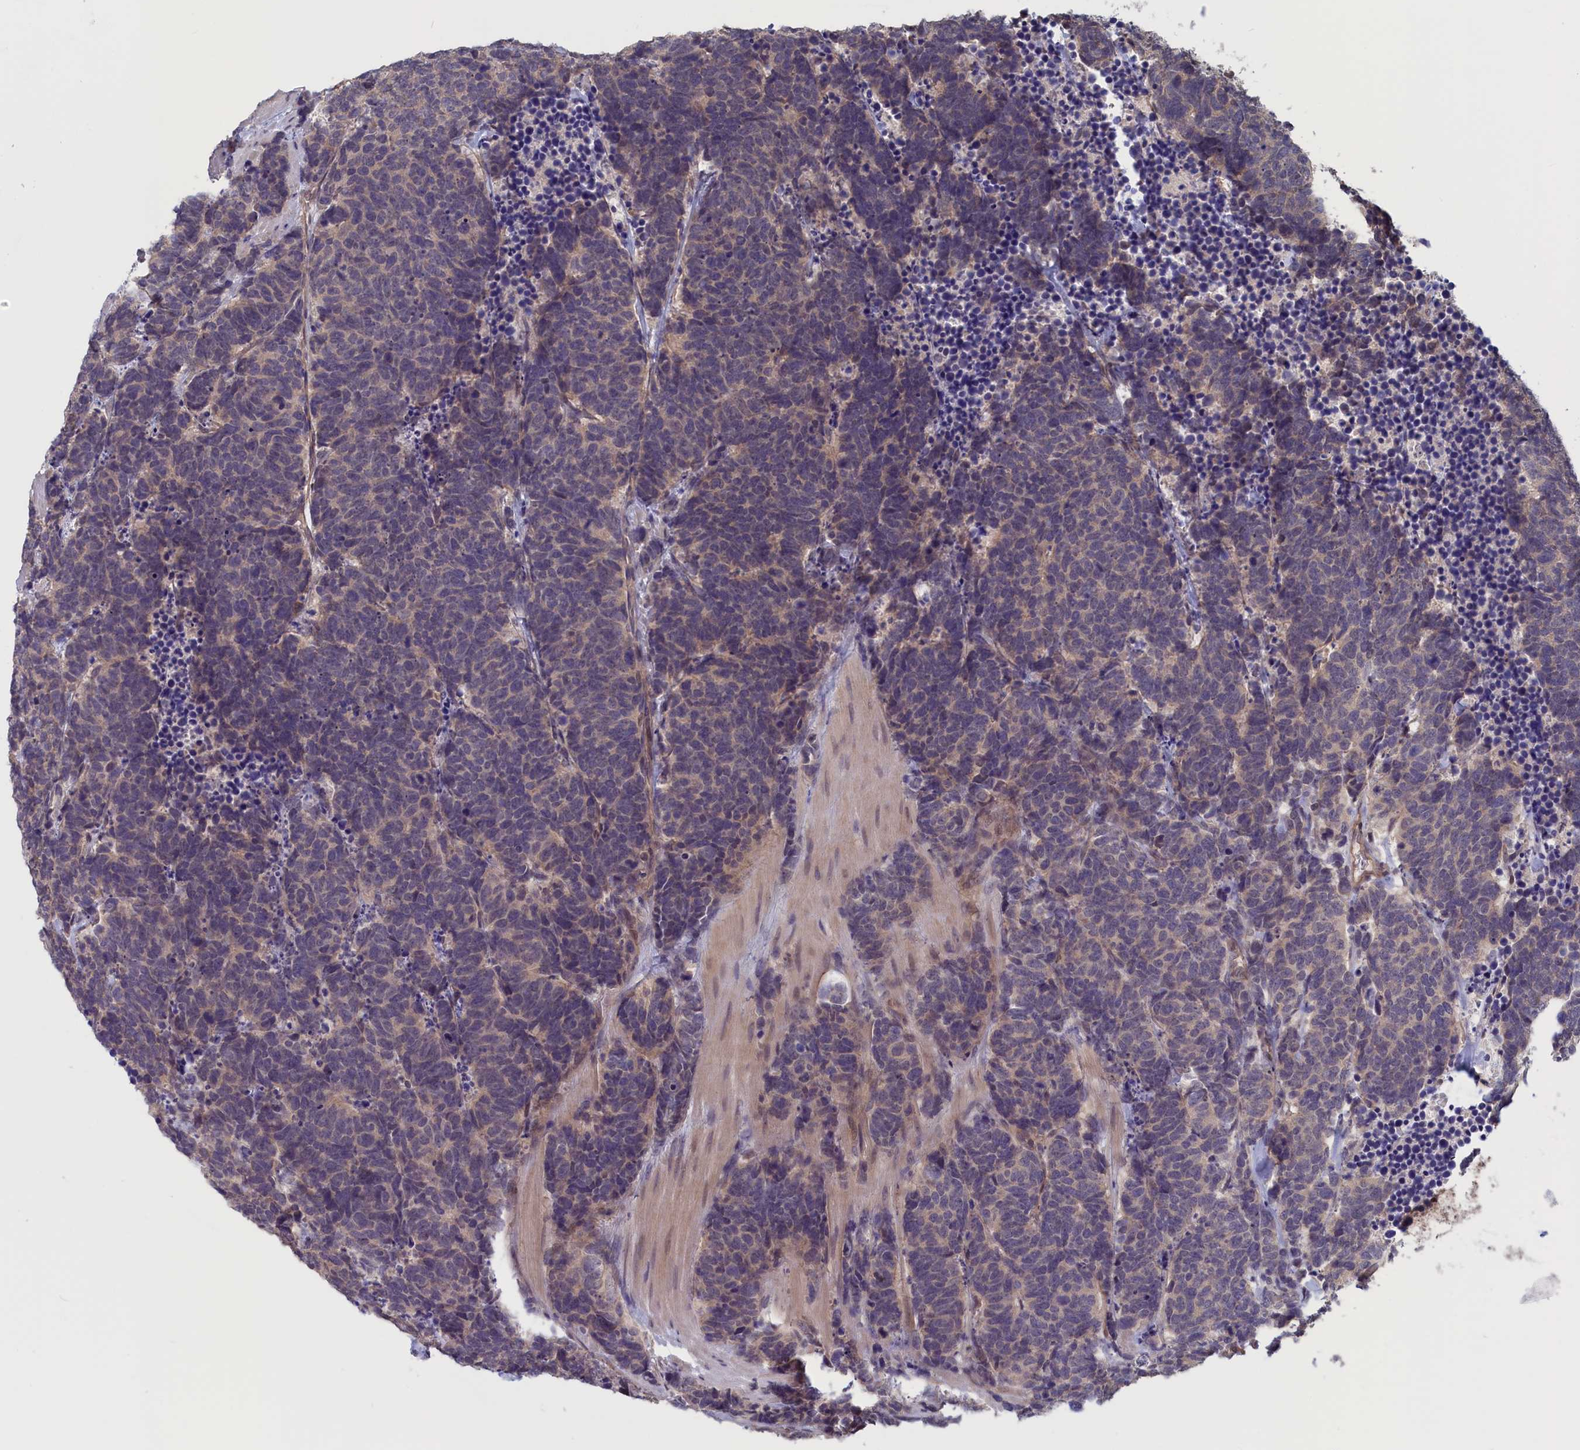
{"staining": {"intensity": "weak", "quantity": "<25%", "location": "cytoplasmic/membranous"}, "tissue": "carcinoid", "cell_type": "Tumor cells", "image_type": "cancer", "snomed": [{"axis": "morphology", "description": "Carcinoma, NOS"}, {"axis": "morphology", "description": "Carcinoid, malignant, NOS"}, {"axis": "topography", "description": "Urinary bladder"}], "caption": "Immunohistochemistry (IHC) of carcinoma shows no staining in tumor cells. Brightfield microscopy of IHC stained with DAB (brown) and hematoxylin (blue), captured at high magnification.", "gene": "PLP2", "patient": {"sex": "male", "age": 57}}